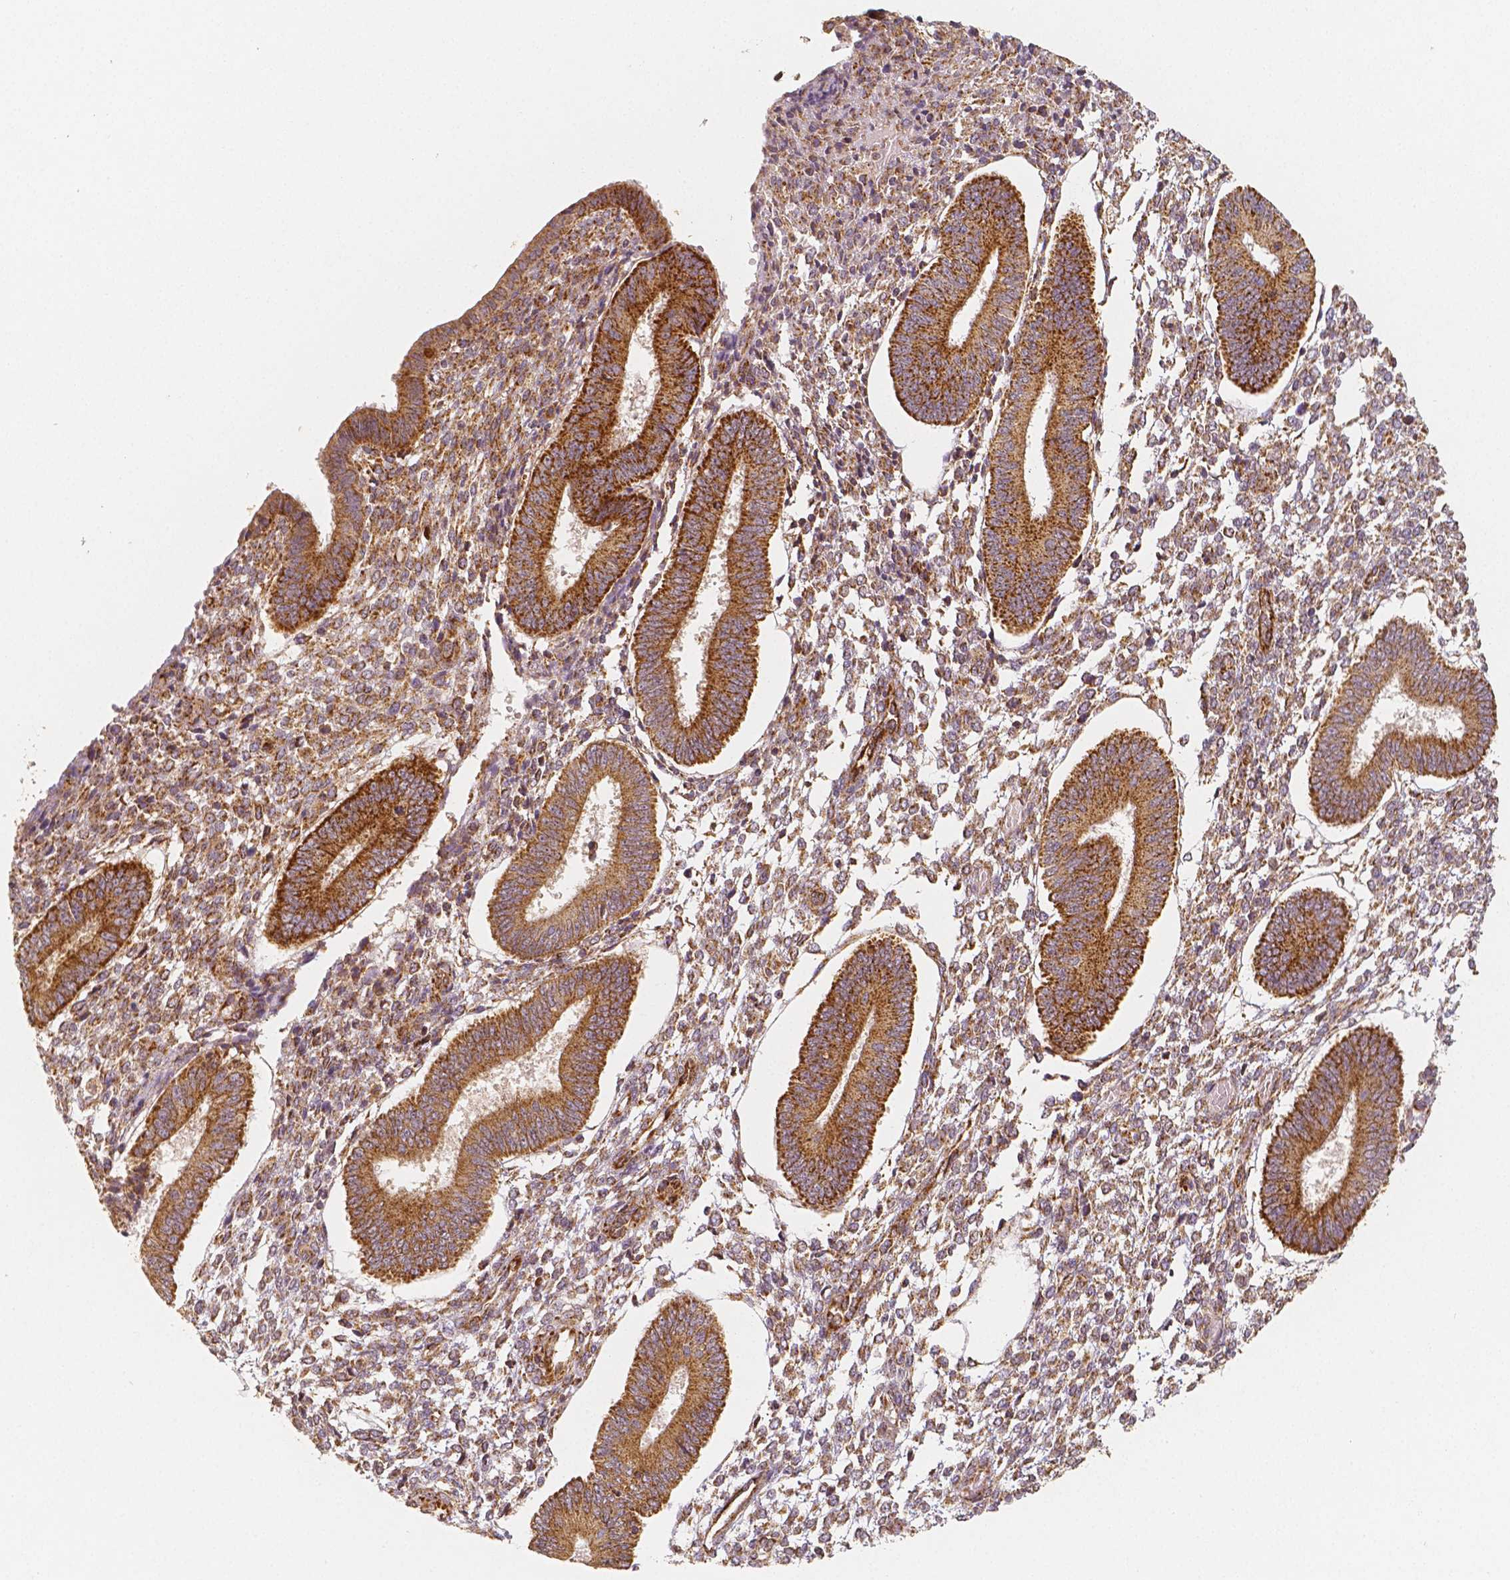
{"staining": {"intensity": "moderate", "quantity": "25%-75%", "location": "cytoplasmic/membranous"}, "tissue": "endometrium", "cell_type": "Cells in endometrial stroma", "image_type": "normal", "snomed": [{"axis": "morphology", "description": "Normal tissue, NOS"}, {"axis": "topography", "description": "Endometrium"}], "caption": "Protein staining exhibits moderate cytoplasmic/membranous expression in about 25%-75% of cells in endometrial stroma in benign endometrium.", "gene": "PGAM5", "patient": {"sex": "female", "age": 42}}